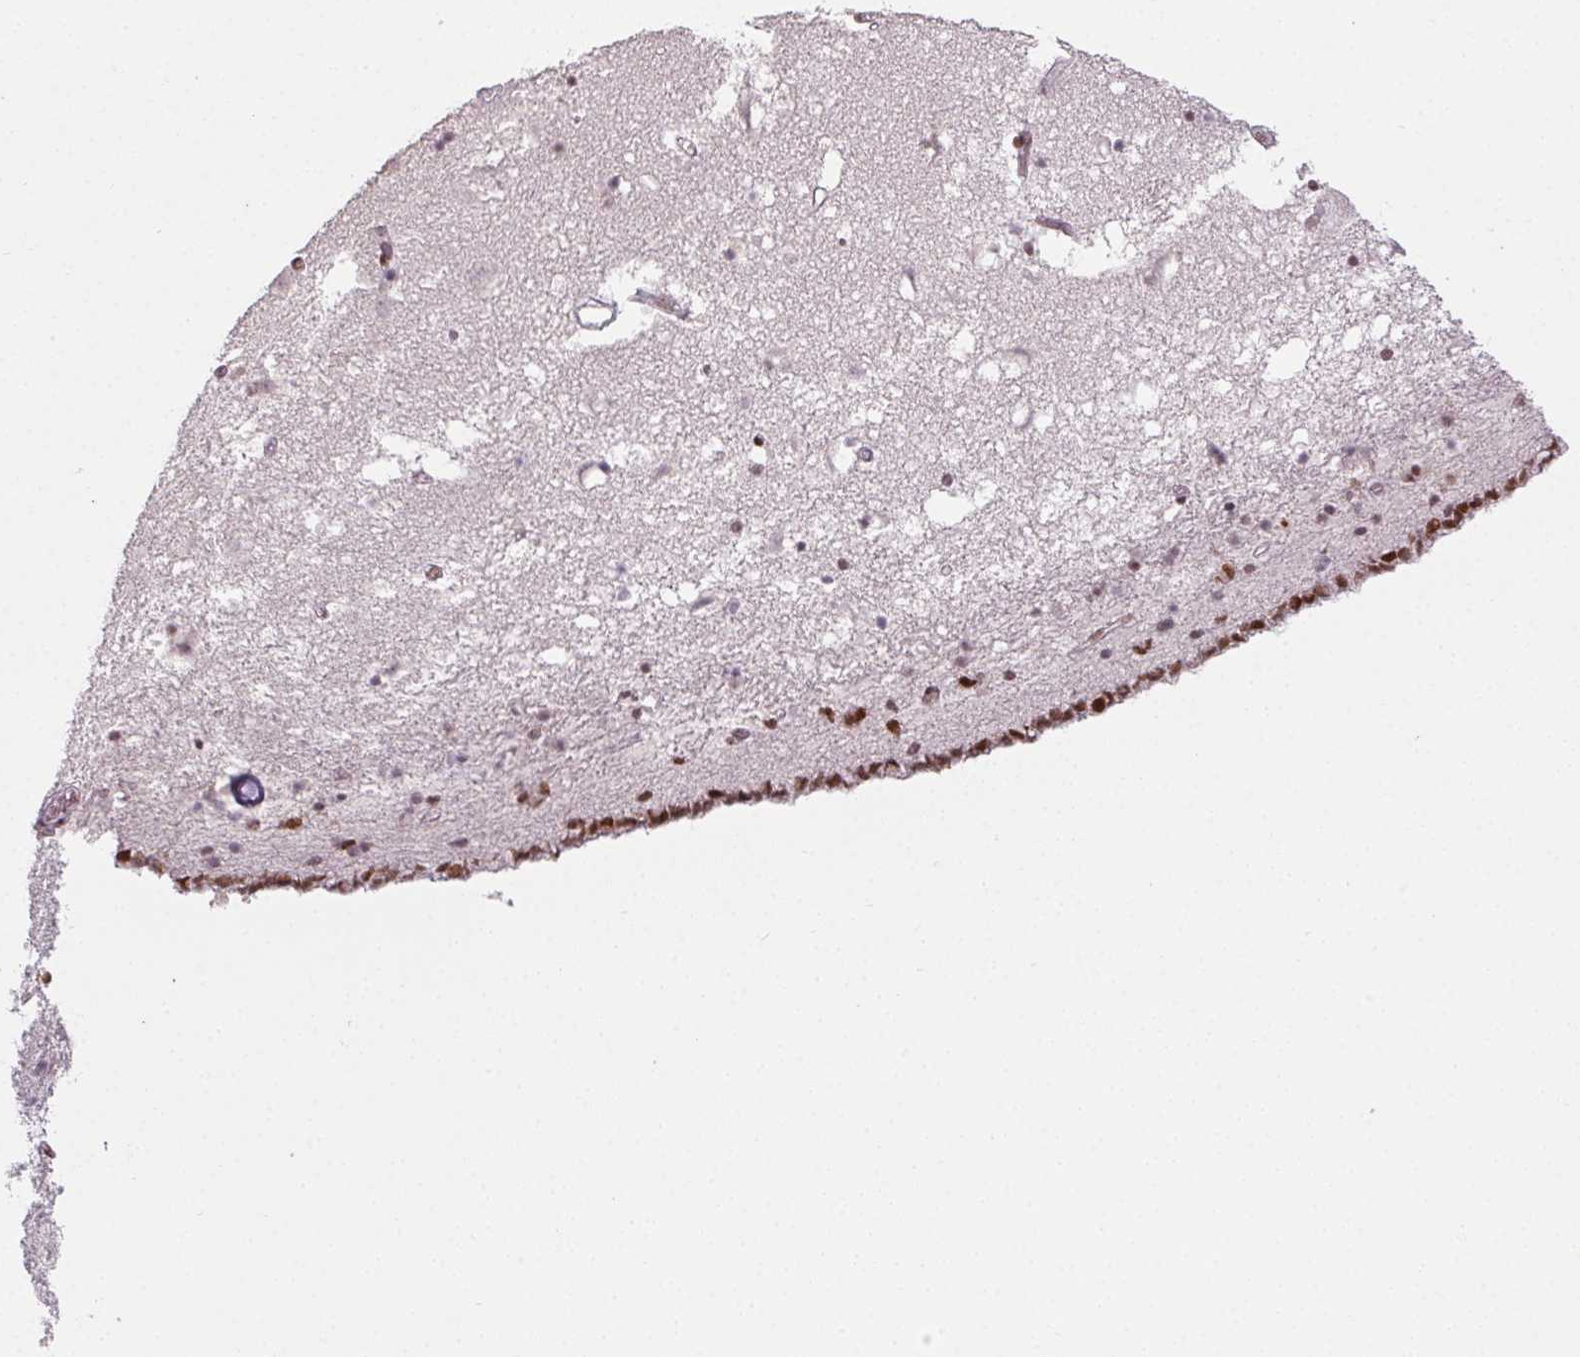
{"staining": {"intensity": "moderate", "quantity": "<25%", "location": "nuclear"}, "tissue": "caudate", "cell_type": "Glial cells", "image_type": "normal", "snomed": [{"axis": "morphology", "description": "Normal tissue, NOS"}, {"axis": "topography", "description": "Lateral ventricle wall"}], "caption": "This micrograph demonstrates immunohistochemistry staining of benign caudate, with low moderate nuclear staining in about <25% of glial cells.", "gene": "KMT2A", "patient": {"sex": "female", "age": 42}}